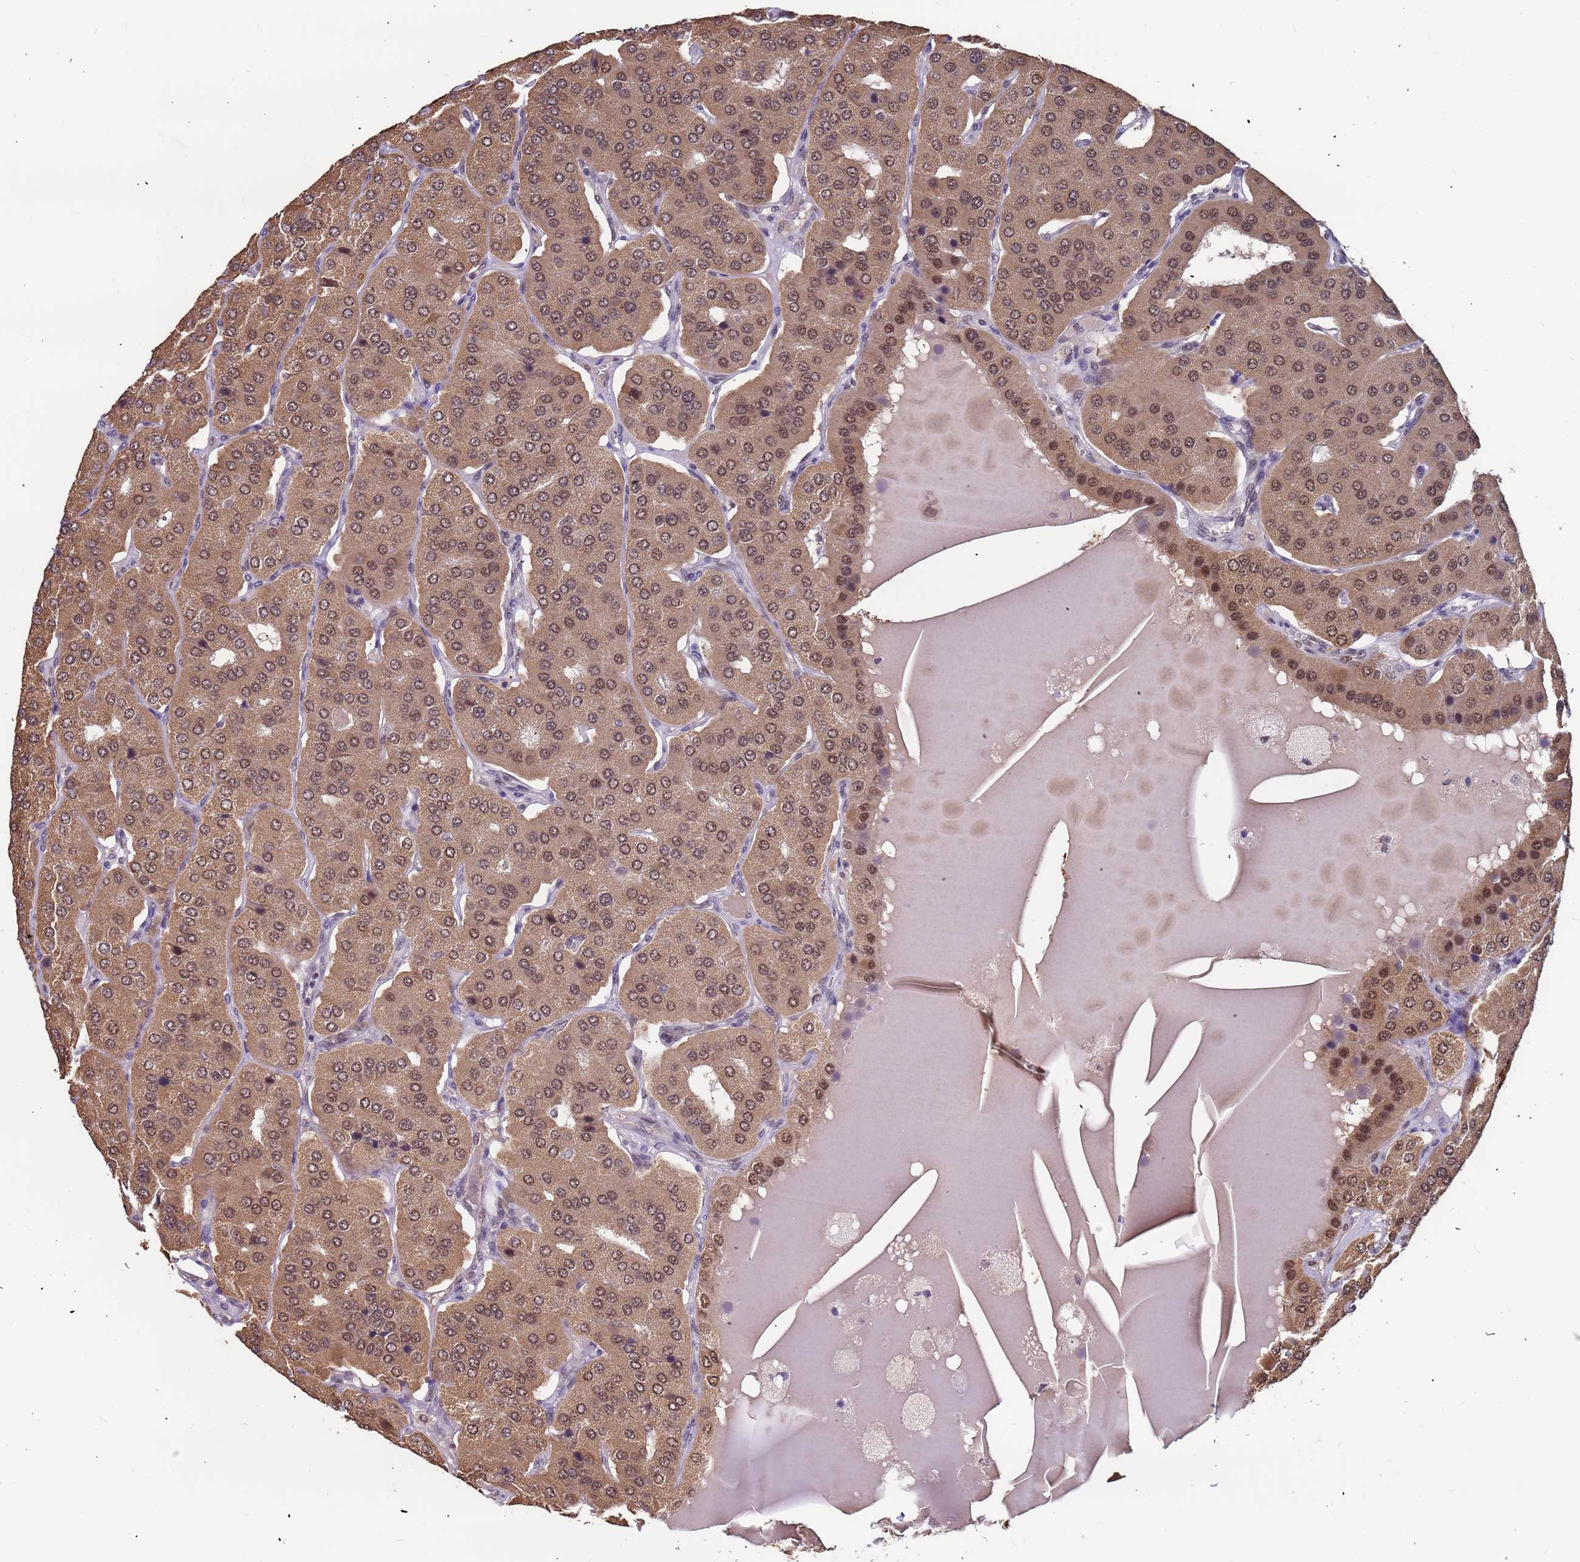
{"staining": {"intensity": "moderate", "quantity": ">75%", "location": "cytoplasmic/membranous,nuclear"}, "tissue": "parathyroid gland", "cell_type": "Glandular cells", "image_type": "normal", "snomed": [{"axis": "morphology", "description": "Normal tissue, NOS"}, {"axis": "morphology", "description": "Adenoma, NOS"}, {"axis": "topography", "description": "Parathyroid gland"}], "caption": "Glandular cells display medium levels of moderate cytoplasmic/membranous,nuclear positivity in approximately >75% of cells in unremarkable human parathyroid gland.", "gene": "DENND2B", "patient": {"sex": "female", "age": 86}}